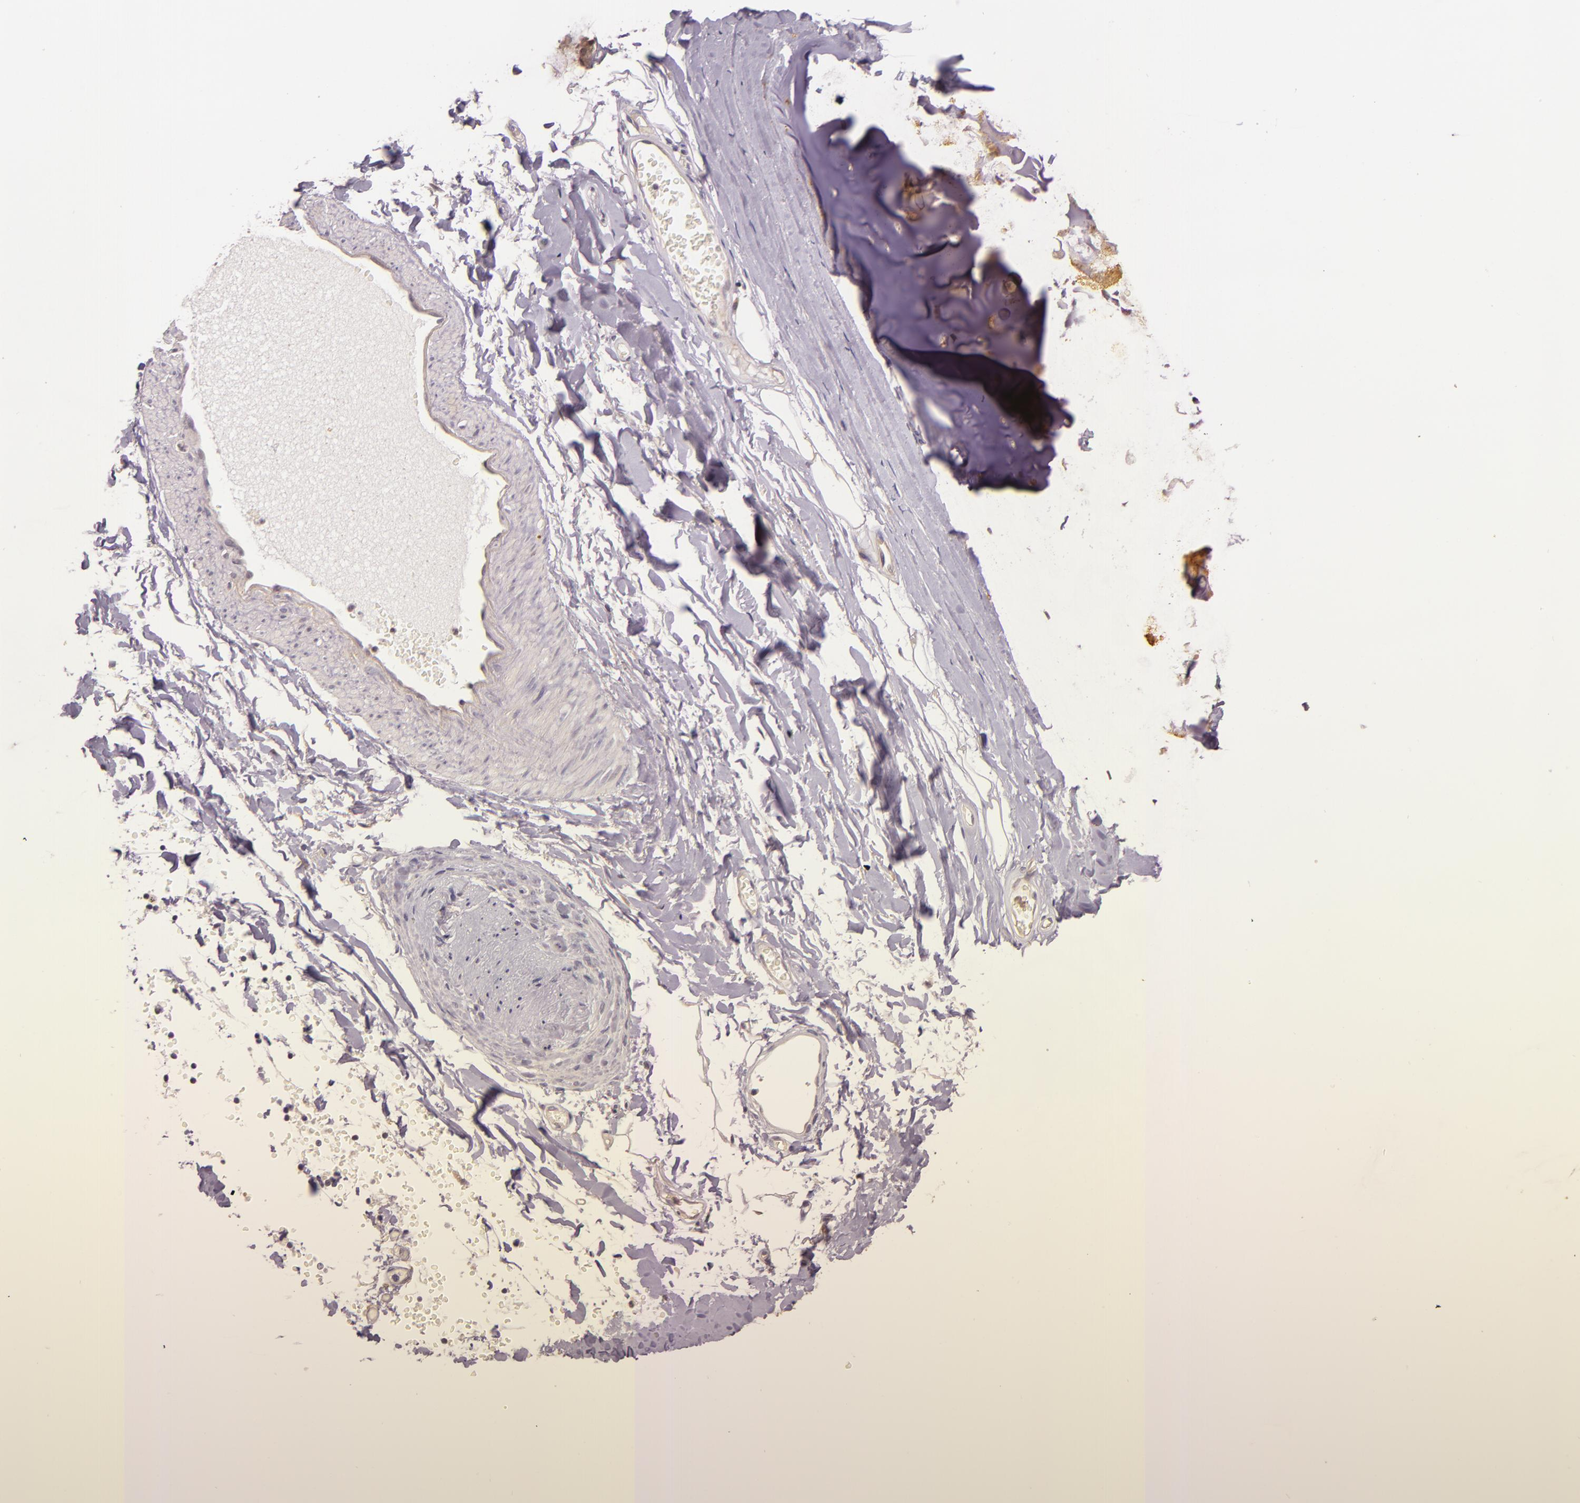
{"staining": {"intensity": "negative", "quantity": "none", "location": "none"}, "tissue": "adipose tissue", "cell_type": "Adipocytes", "image_type": "normal", "snomed": [{"axis": "morphology", "description": "Normal tissue, NOS"}, {"axis": "topography", "description": "Bronchus"}, {"axis": "topography", "description": "Lung"}], "caption": "High magnification brightfield microscopy of unremarkable adipose tissue stained with DAB (3,3'-diaminobenzidine) (brown) and counterstained with hematoxylin (blue): adipocytes show no significant staining.", "gene": "ARMH4", "patient": {"sex": "female", "age": 56}}